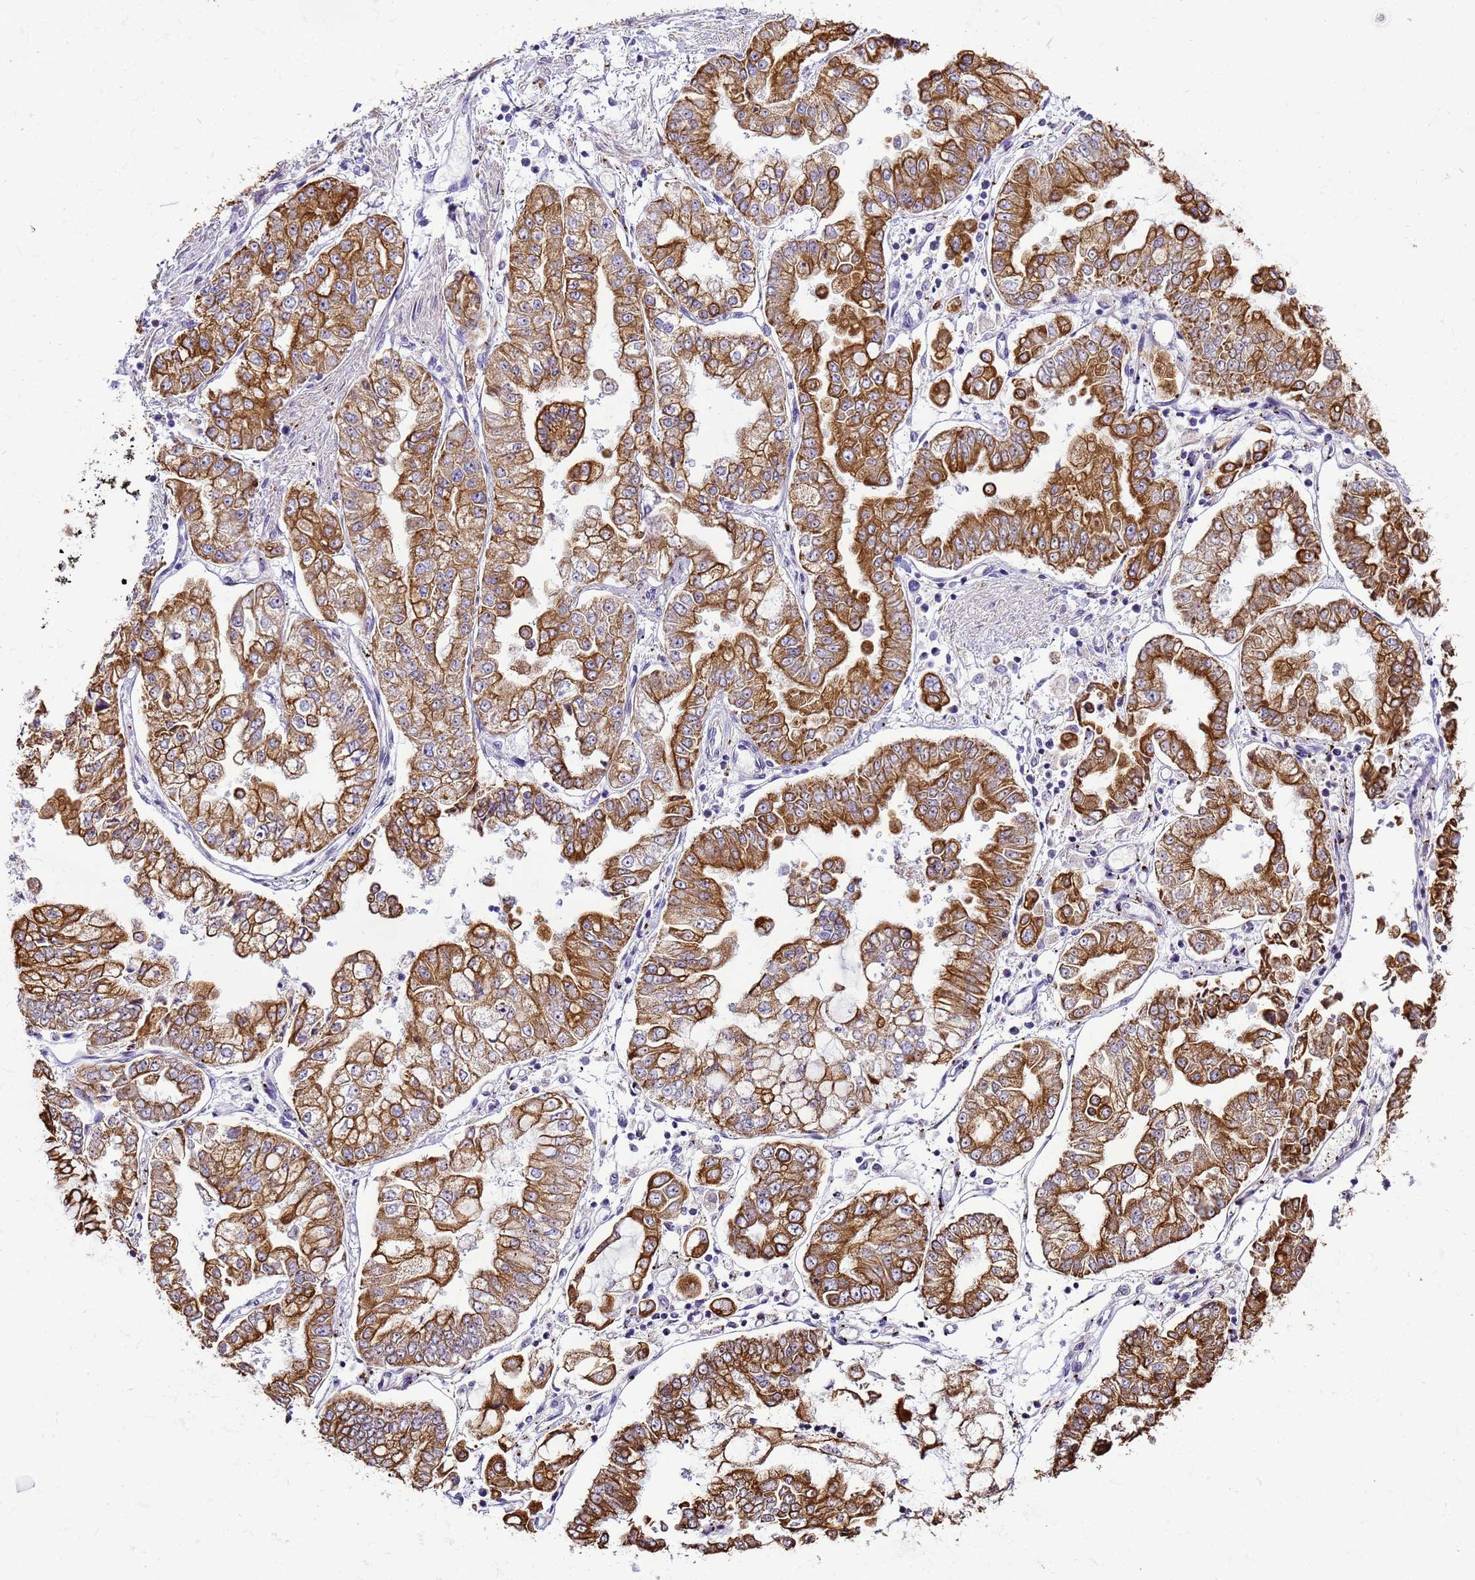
{"staining": {"intensity": "strong", "quantity": ">75%", "location": "cytoplasmic/membranous"}, "tissue": "stomach cancer", "cell_type": "Tumor cells", "image_type": "cancer", "snomed": [{"axis": "morphology", "description": "Adenocarcinoma, NOS"}, {"axis": "topography", "description": "Stomach"}], "caption": "Immunohistochemistry histopathology image of neoplastic tissue: stomach adenocarcinoma stained using immunohistochemistry exhibits high levels of strong protein expression localized specifically in the cytoplasmic/membranous of tumor cells, appearing as a cytoplasmic/membranous brown color.", "gene": "PIEZO2", "patient": {"sex": "male", "age": 76}}